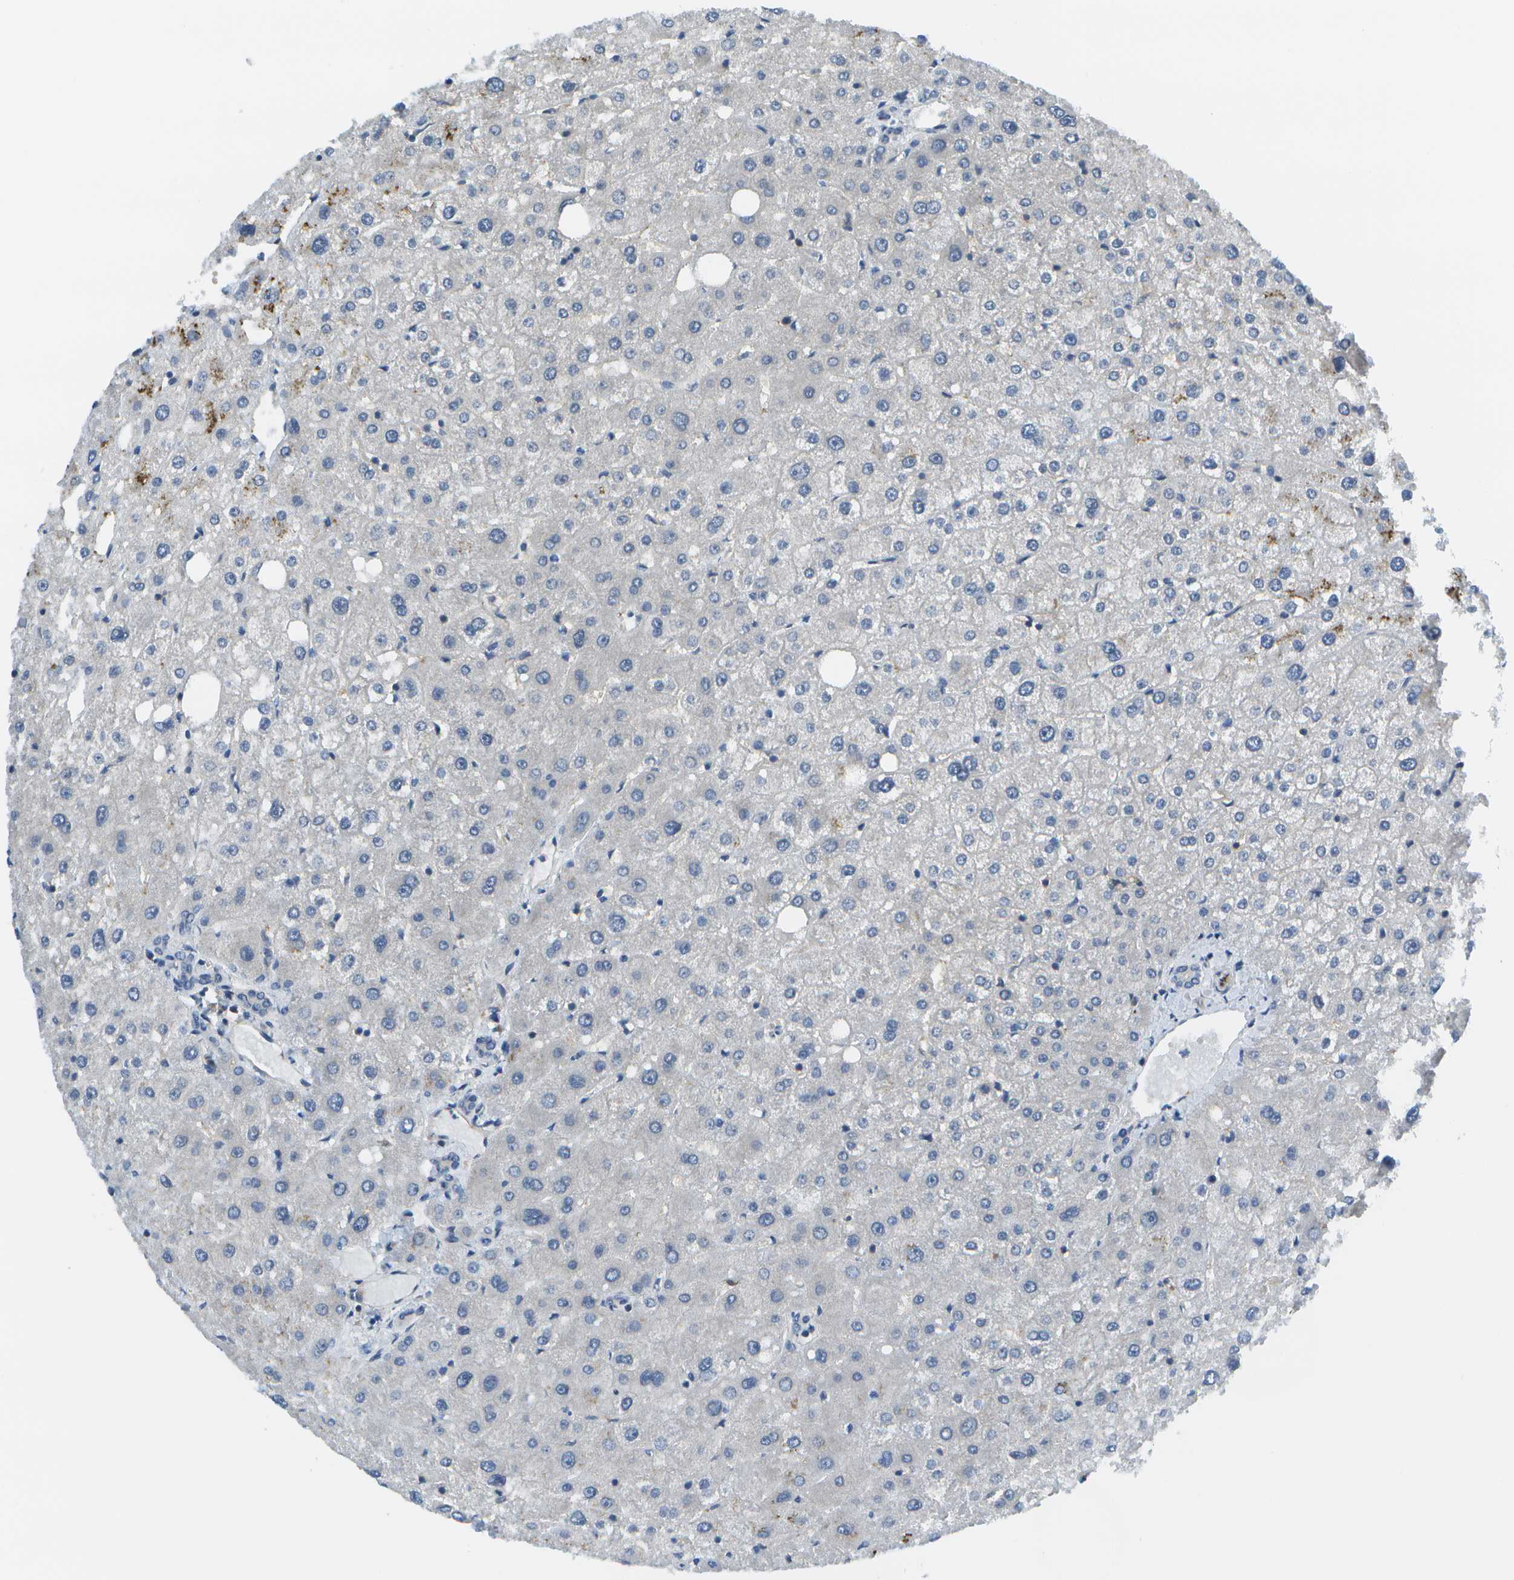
{"staining": {"intensity": "negative", "quantity": "none", "location": "none"}, "tissue": "liver", "cell_type": "Cholangiocytes", "image_type": "normal", "snomed": [{"axis": "morphology", "description": "Normal tissue, NOS"}, {"axis": "topography", "description": "Liver"}], "caption": "A high-resolution micrograph shows IHC staining of unremarkable liver, which demonstrates no significant staining in cholangiocytes. (Brightfield microscopy of DAB IHC at high magnification).", "gene": "KIAA0040", "patient": {"sex": "male", "age": 73}}